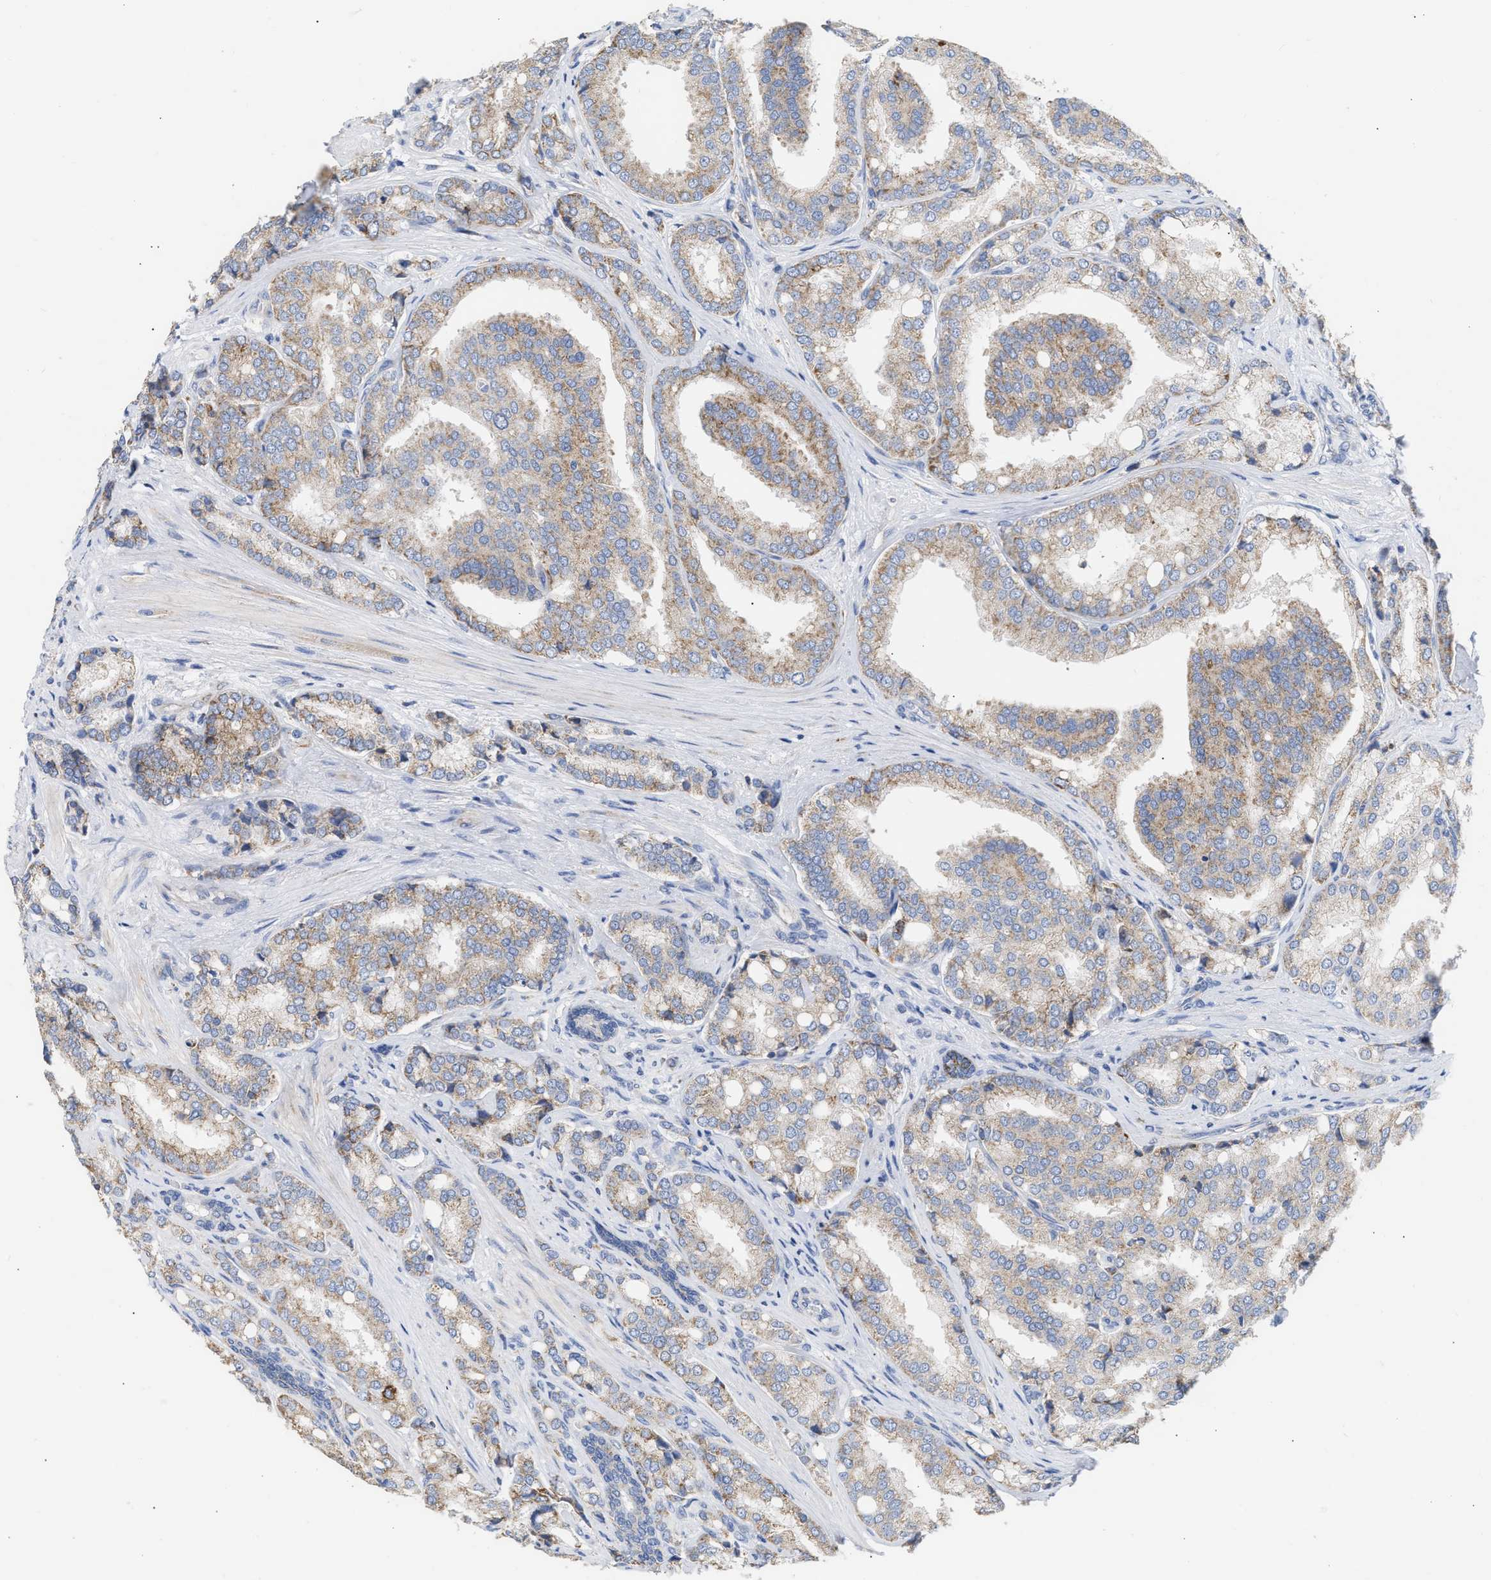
{"staining": {"intensity": "moderate", "quantity": ">75%", "location": "cytoplasmic/membranous"}, "tissue": "prostate cancer", "cell_type": "Tumor cells", "image_type": "cancer", "snomed": [{"axis": "morphology", "description": "Adenocarcinoma, High grade"}, {"axis": "topography", "description": "Prostate"}], "caption": "Immunohistochemistry of high-grade adenocarcinoma (prostate) demonstrates medium levels of moderate cytoplasmic/membranous expression in approximately >75% of tumor cells.", "gene": "ACOT13", "patient": {"sex": "male", "age": 50}}